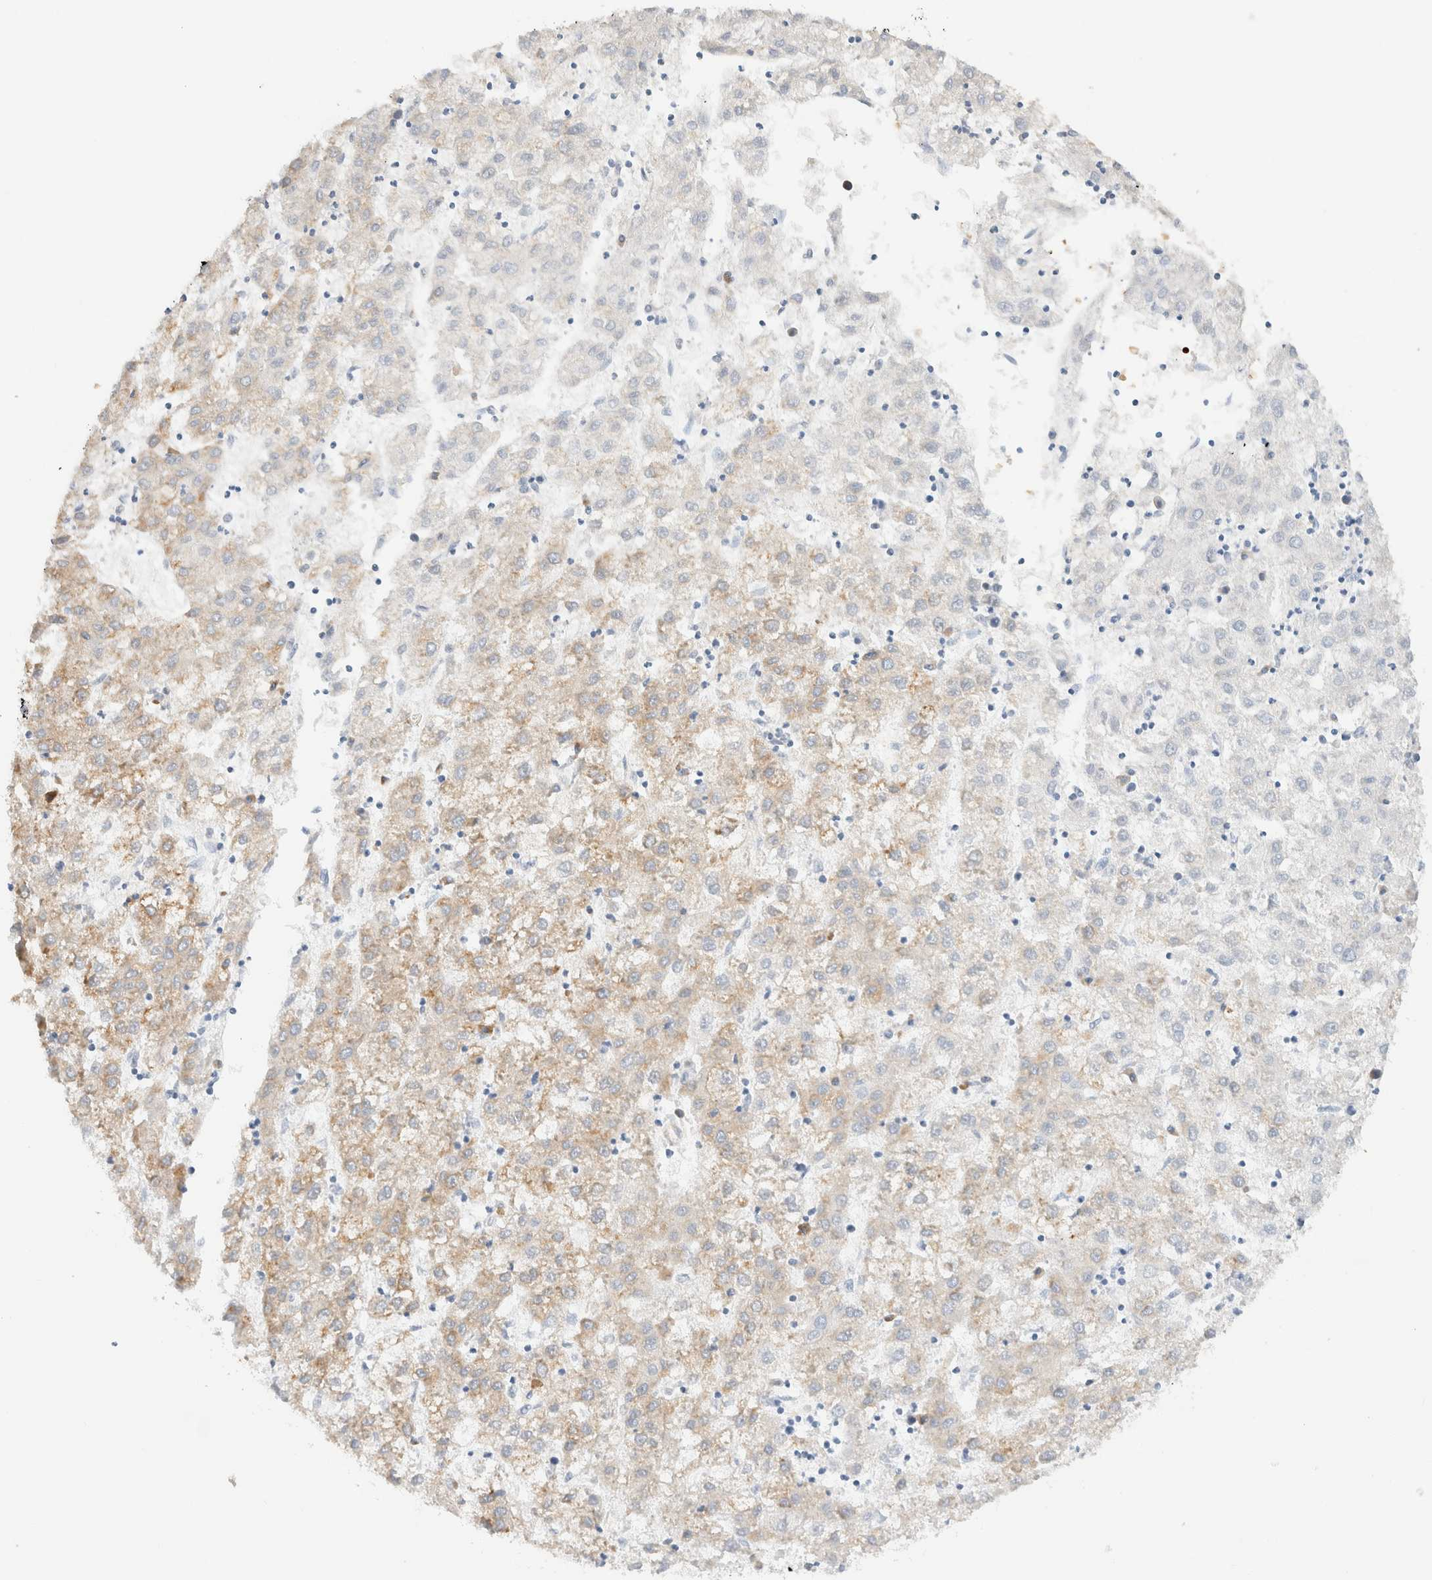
{"staining": {"intensity": "weak", "quantity": "25%-75%", "location": "cytoplasmic/membranous"}, "tissue": "liver cancer", "cell_type": "Tumor cells", "image_type": "cancer", "snomed": [{"axis": "morphology", "description": "Carcinoma, Hepatocellular, NOS"}, {"axis": "topography", "description": "Liver"}], "caption": "A high-resolution micrograph shows immunohistochemistry staining of liver hepatocellular carcinoma, which demonstrates weak cytoplasmic/membranous staining in approximately 25%-75% of tumor cells.", "gene": "SYVN1", "patient": {"sex": "male", "age": 72}}